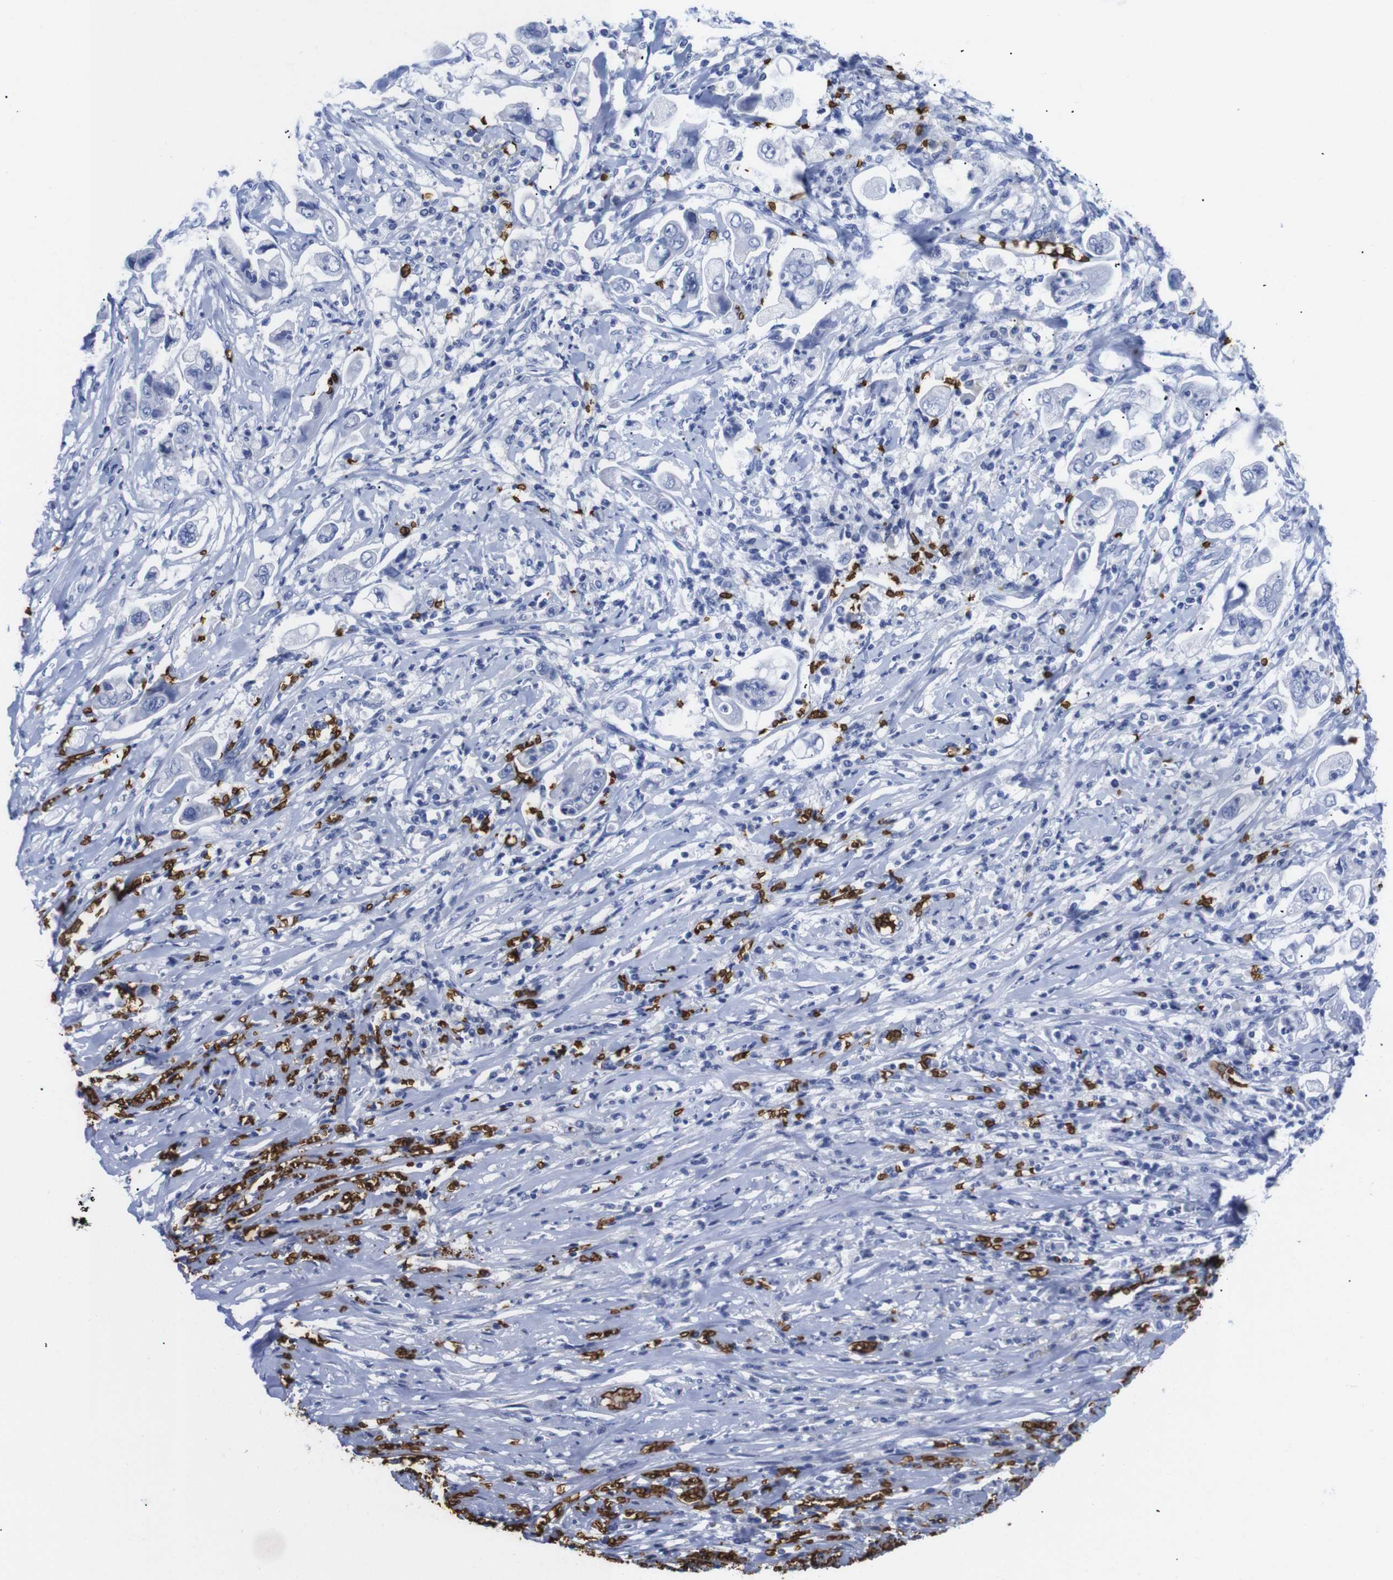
{"staining": {"intensity": "negative", "quantity": "none", "location": "none"}, "tissue": "stomach cancer", "cell_type": "Tumor cells", "image_type": "cancer", "snomed": [{"axis": "morphology", "description": "Adenocarcinoma, NOS"}, {"axis": "topography", "description": "Stomach"}], "caption": "A micrograph of human stomach cancer (adenocarcinoma) is negative for staining in tumor cells.", "gene": "S1PR2", "patient": {"sex": "male", "age": 62}}